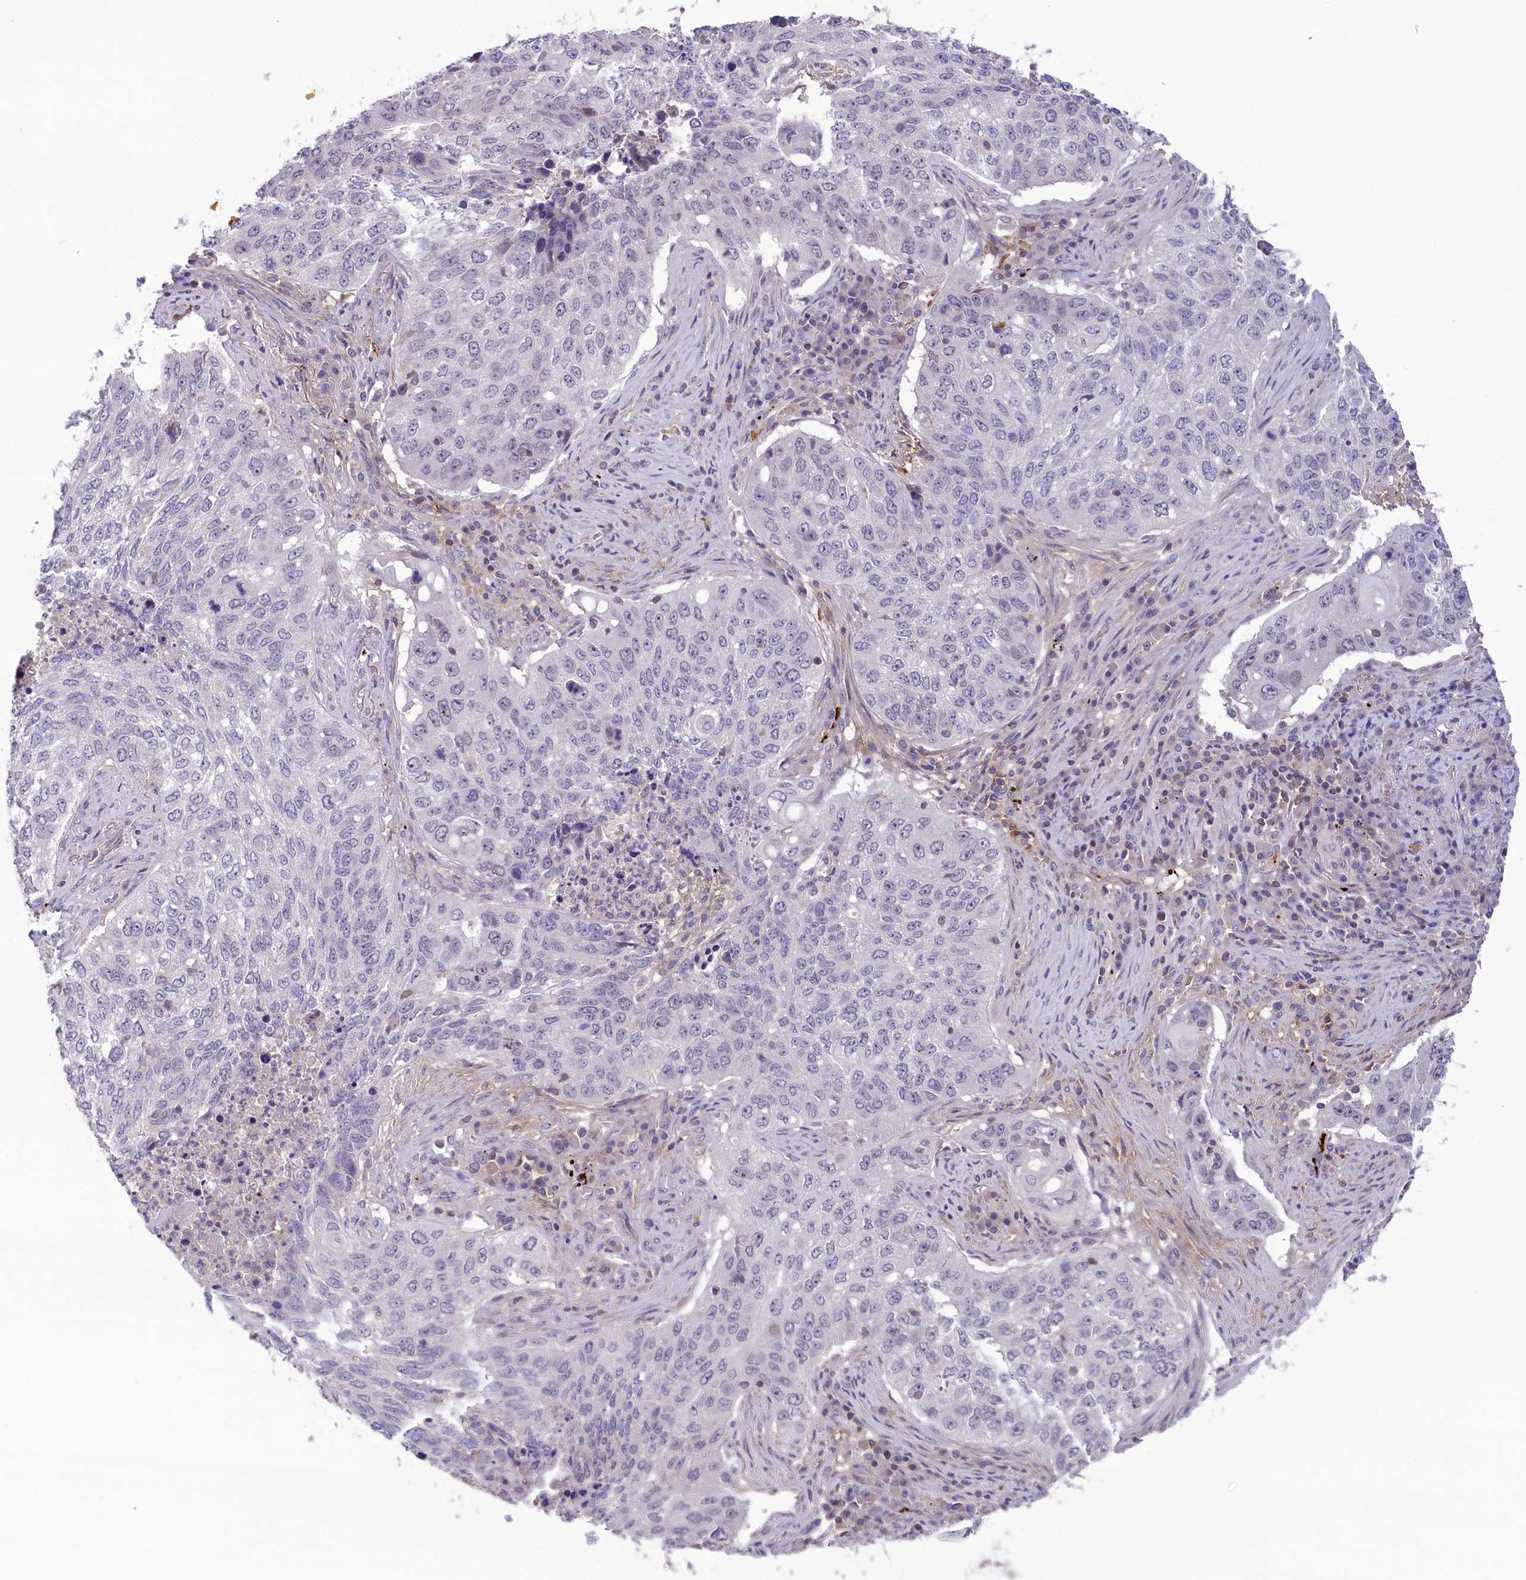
{"staining": {"intensity": "negative", "quantity": "none", "location": "none"}, "tissue": "lung cancer", "cell_type": "Tumor cells", "image_type": "cancer", "snomed": [{"axis": "morphology", "description": "Squamous cell carcinoma, NOS"}, {"axis": "topography", "description": "Lung"}], "caption": "Immunohistochemistry (IHC) image of human lung cancer stained for a protein (brown), which demonstrates no staining in tumor cells.", "gene": "HEATR3", "patient": {"sex": "female", "age": 63}}